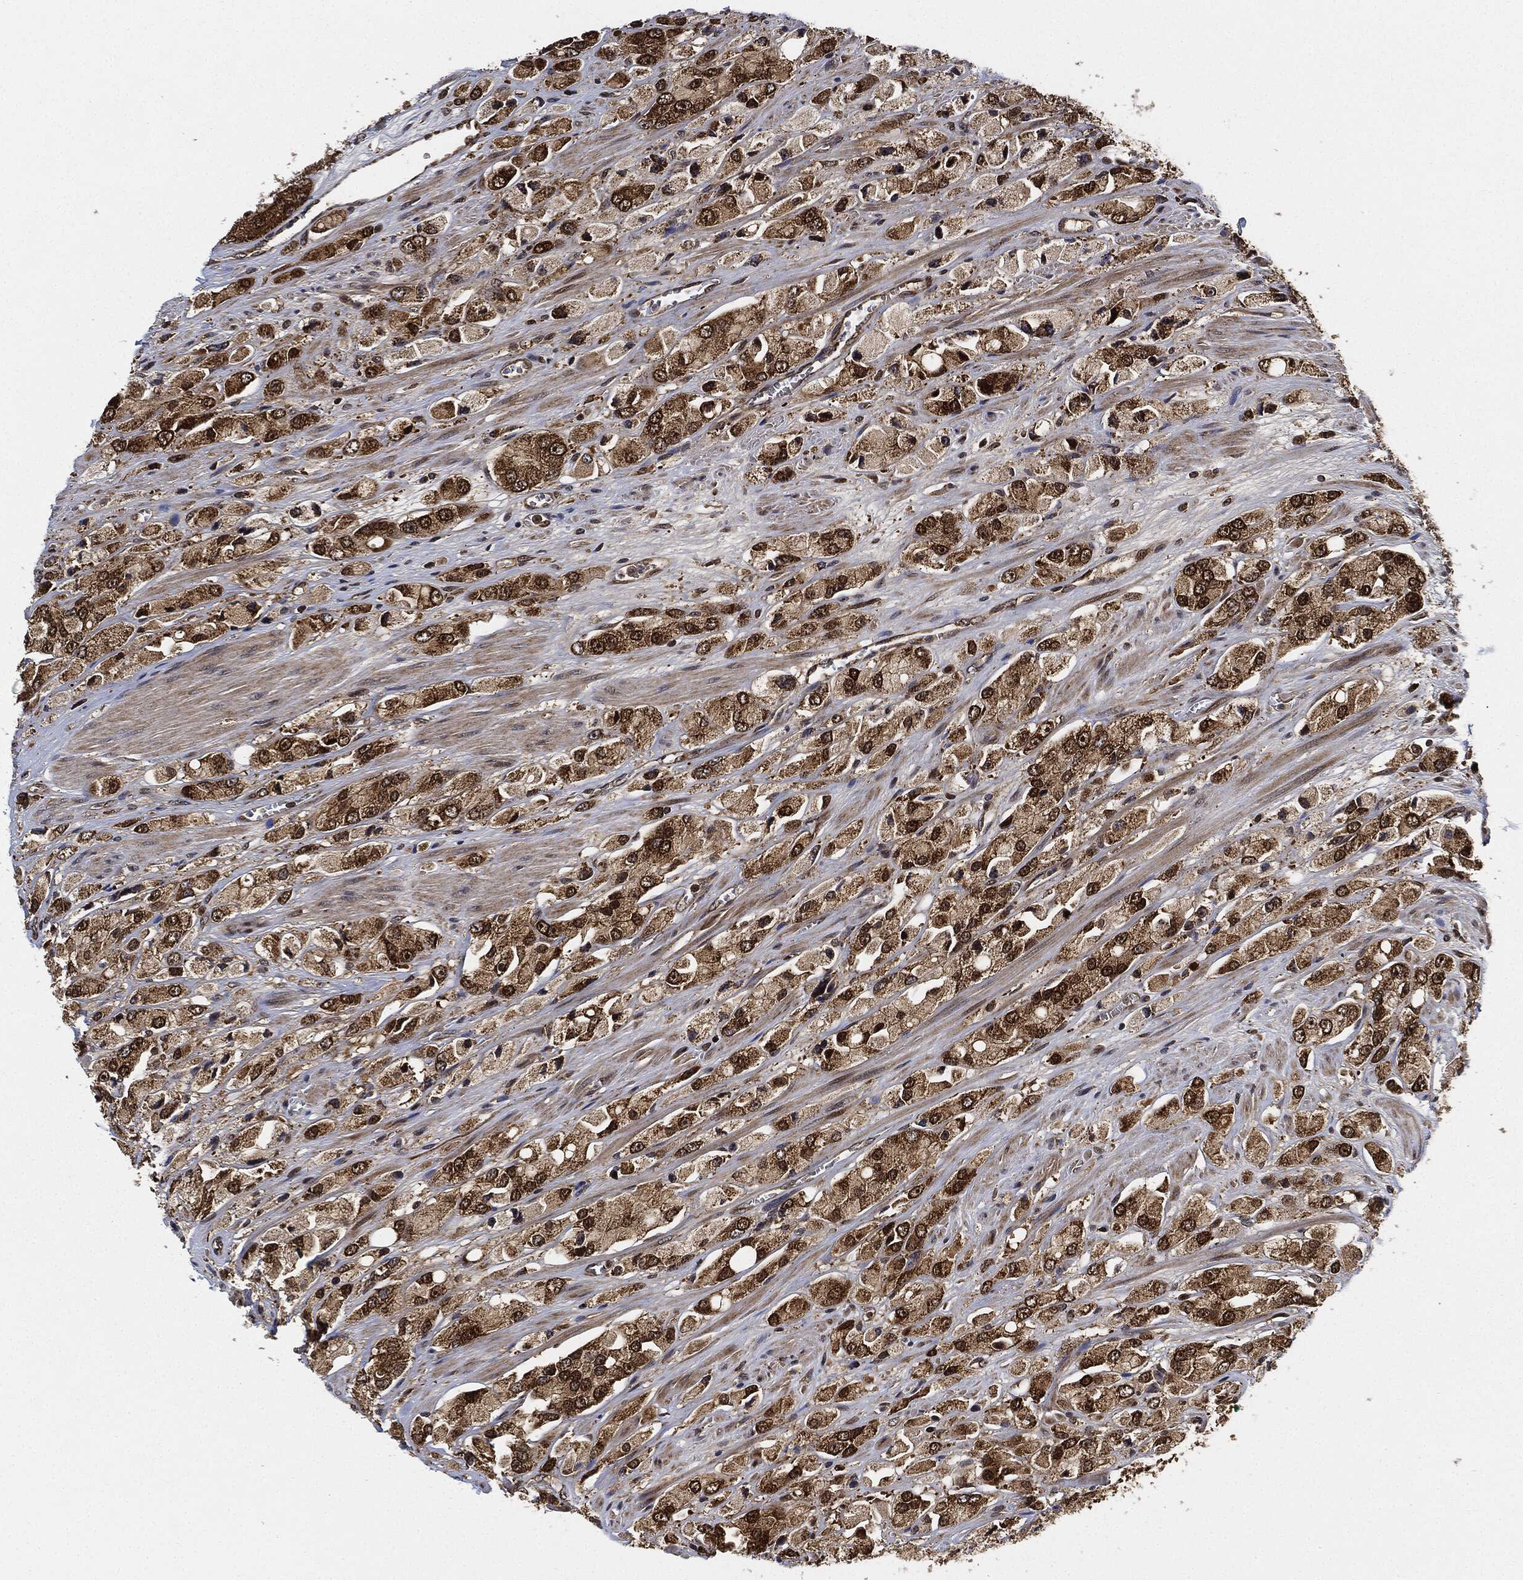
{"staining": {"intensity": "strong", "quantity": ">75%", "location": "cytoplasmic/membranous,nuclear"}, "tissue": "prostate cancer", "cell_type": "Tumor cells", "image_type": "cancer", "snomed": [{"axis": "morphology", "description": "Adenocarcinoma, NOS"}, {"axis": "topography", "description": "Prostate and seminal vesicle, NOS"}, {"axis": "topography", "description": "Prostate"}], "caption": "Prostate adenocarcinoma stained for a protein demonstrates strong cytoplasmic/membranous and nuclear positivity in tumor cells.", "gene": "RNASEL", "patient": {"sex": "male", "age": 64}}